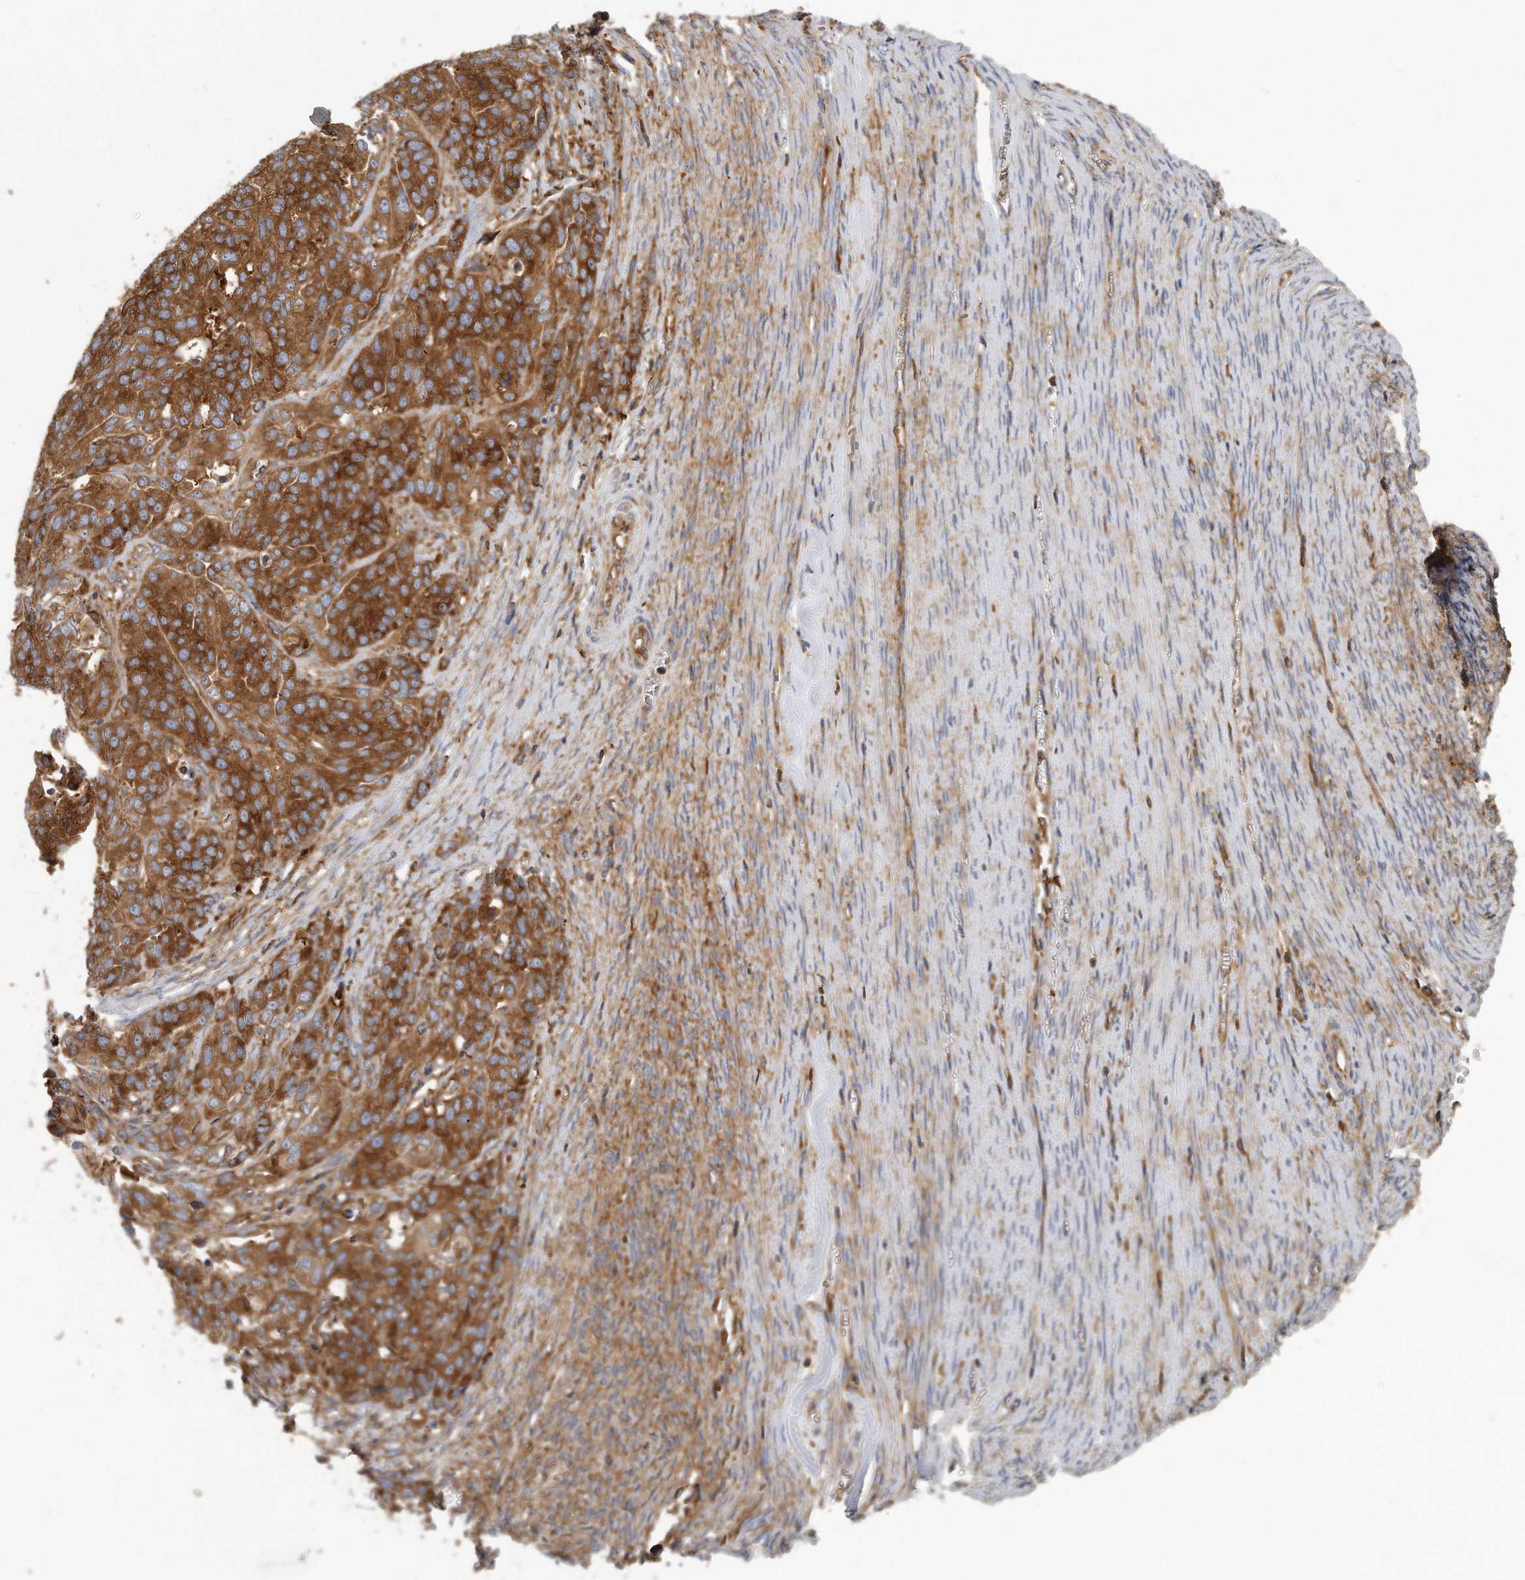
{"staining": {"intensity": "strong", "quantity": ">75%", "location": "cytoplasmic/membranous"}, "tissue": "ovarian cancer", "cell_type": "Tumor cells", "image_type": "cancer", "snomed": [{"axis": "morphology", "description": "Cystadenocarcinoma, serous, NOS"}, {"axis": "topography", "description": "Ovary"}], "caption": "Tumor cells show high levels of strong cytoplasmic/membranous staining in about >75% of cells in human ovarian cancer (serous cystadenocarcinoma).", "gene": "EIF3I", "patient": {"sex": "female", "age": 44}}